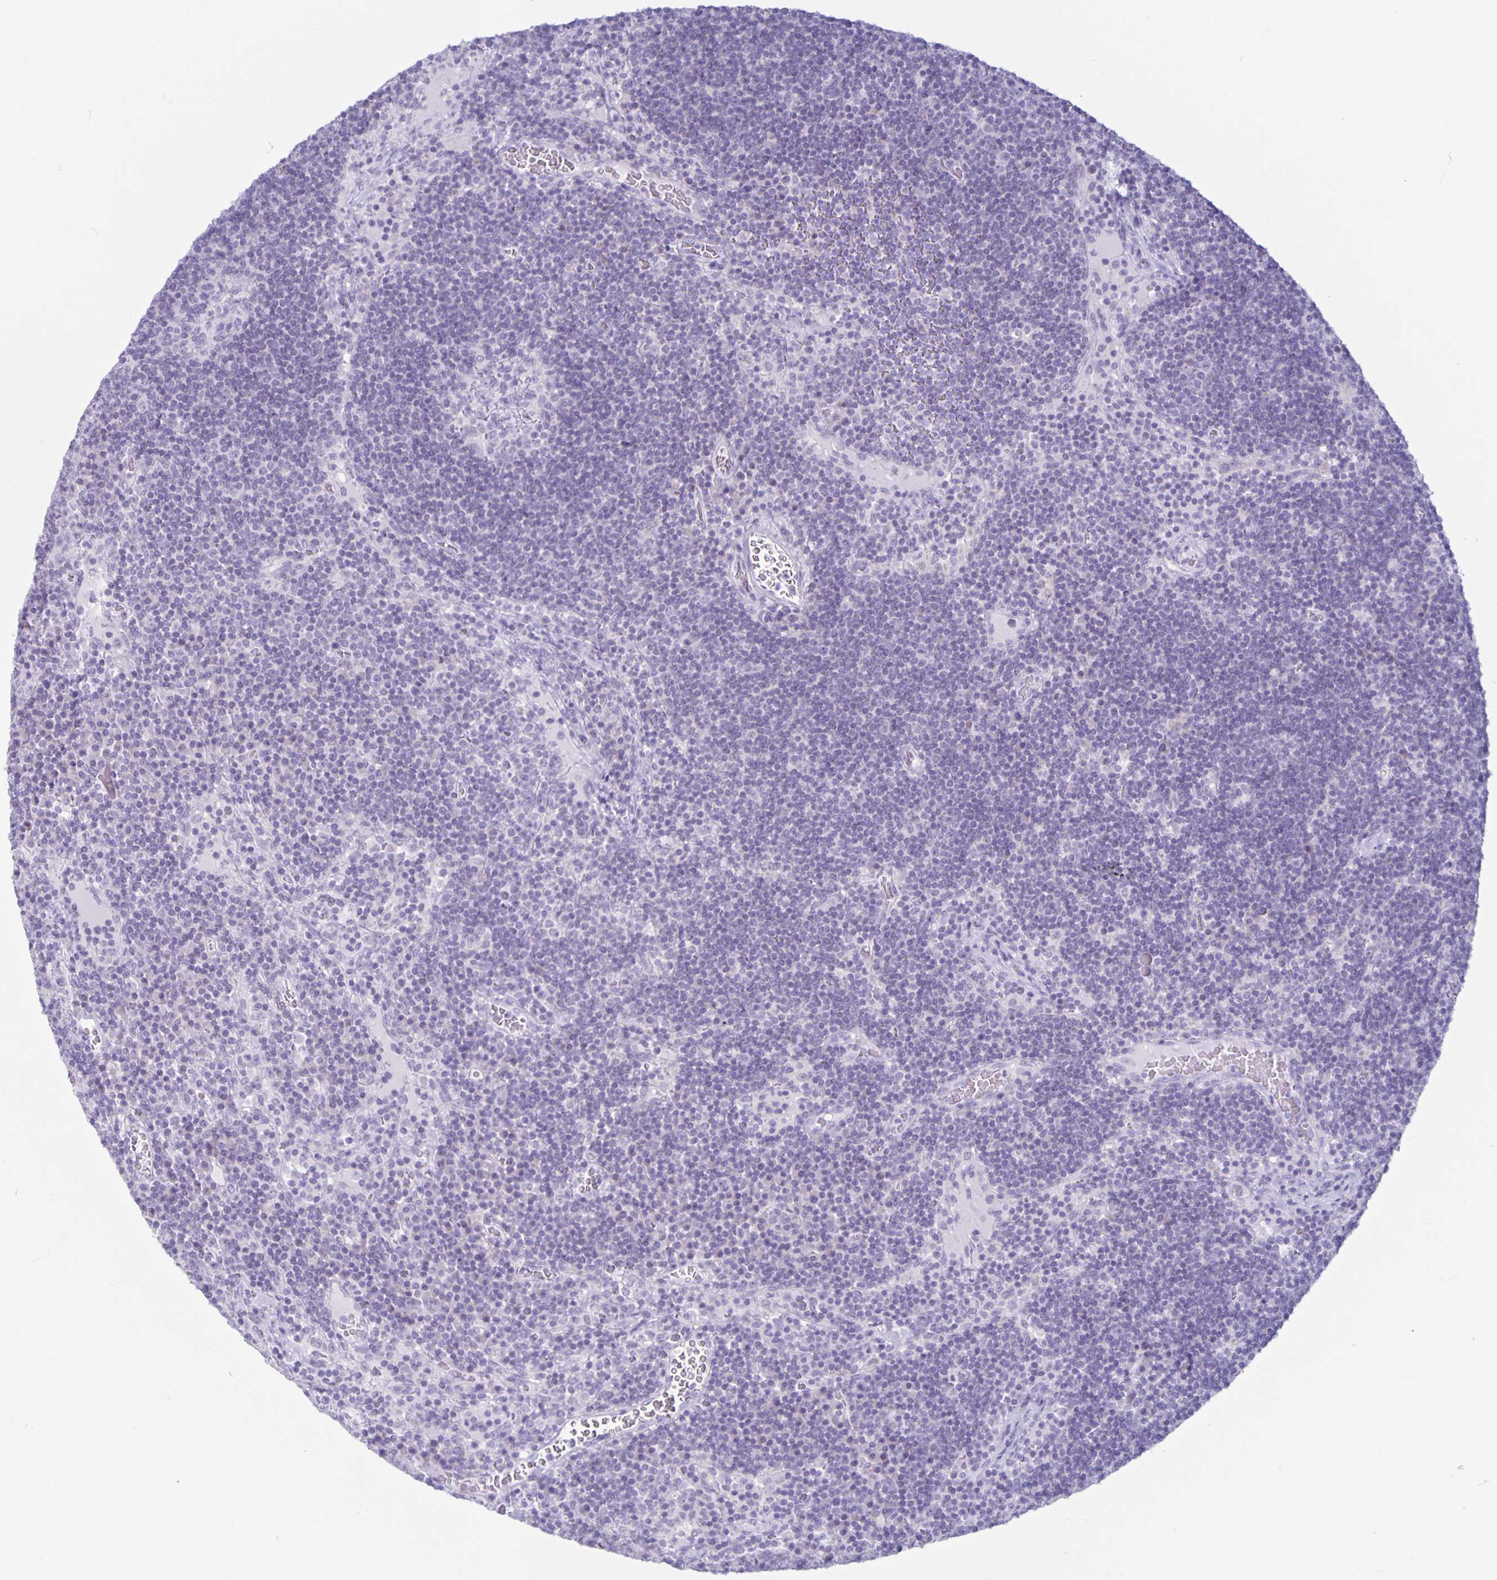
{"staining": {"intensity": "negative", "quantity": "none", "location": "none"}, "tissue": "lymph node", "cell_type": "Germinal center cells", "image_type": "normal", "snomed": [{"axis": "morphology", "description": "Normal tissue, NOS"}, {"axis": "topography", "description": "Lymph node"}], "caption": "Lymph node was stained to show a protein in brown. There is no significant positivity in germinal center cells. (Brightfield microscopy of DAB immunohistochemistry (IHC) at high magnification).", "gene": "CT45A10", "patient": {"sex": "male", "age": 67}}